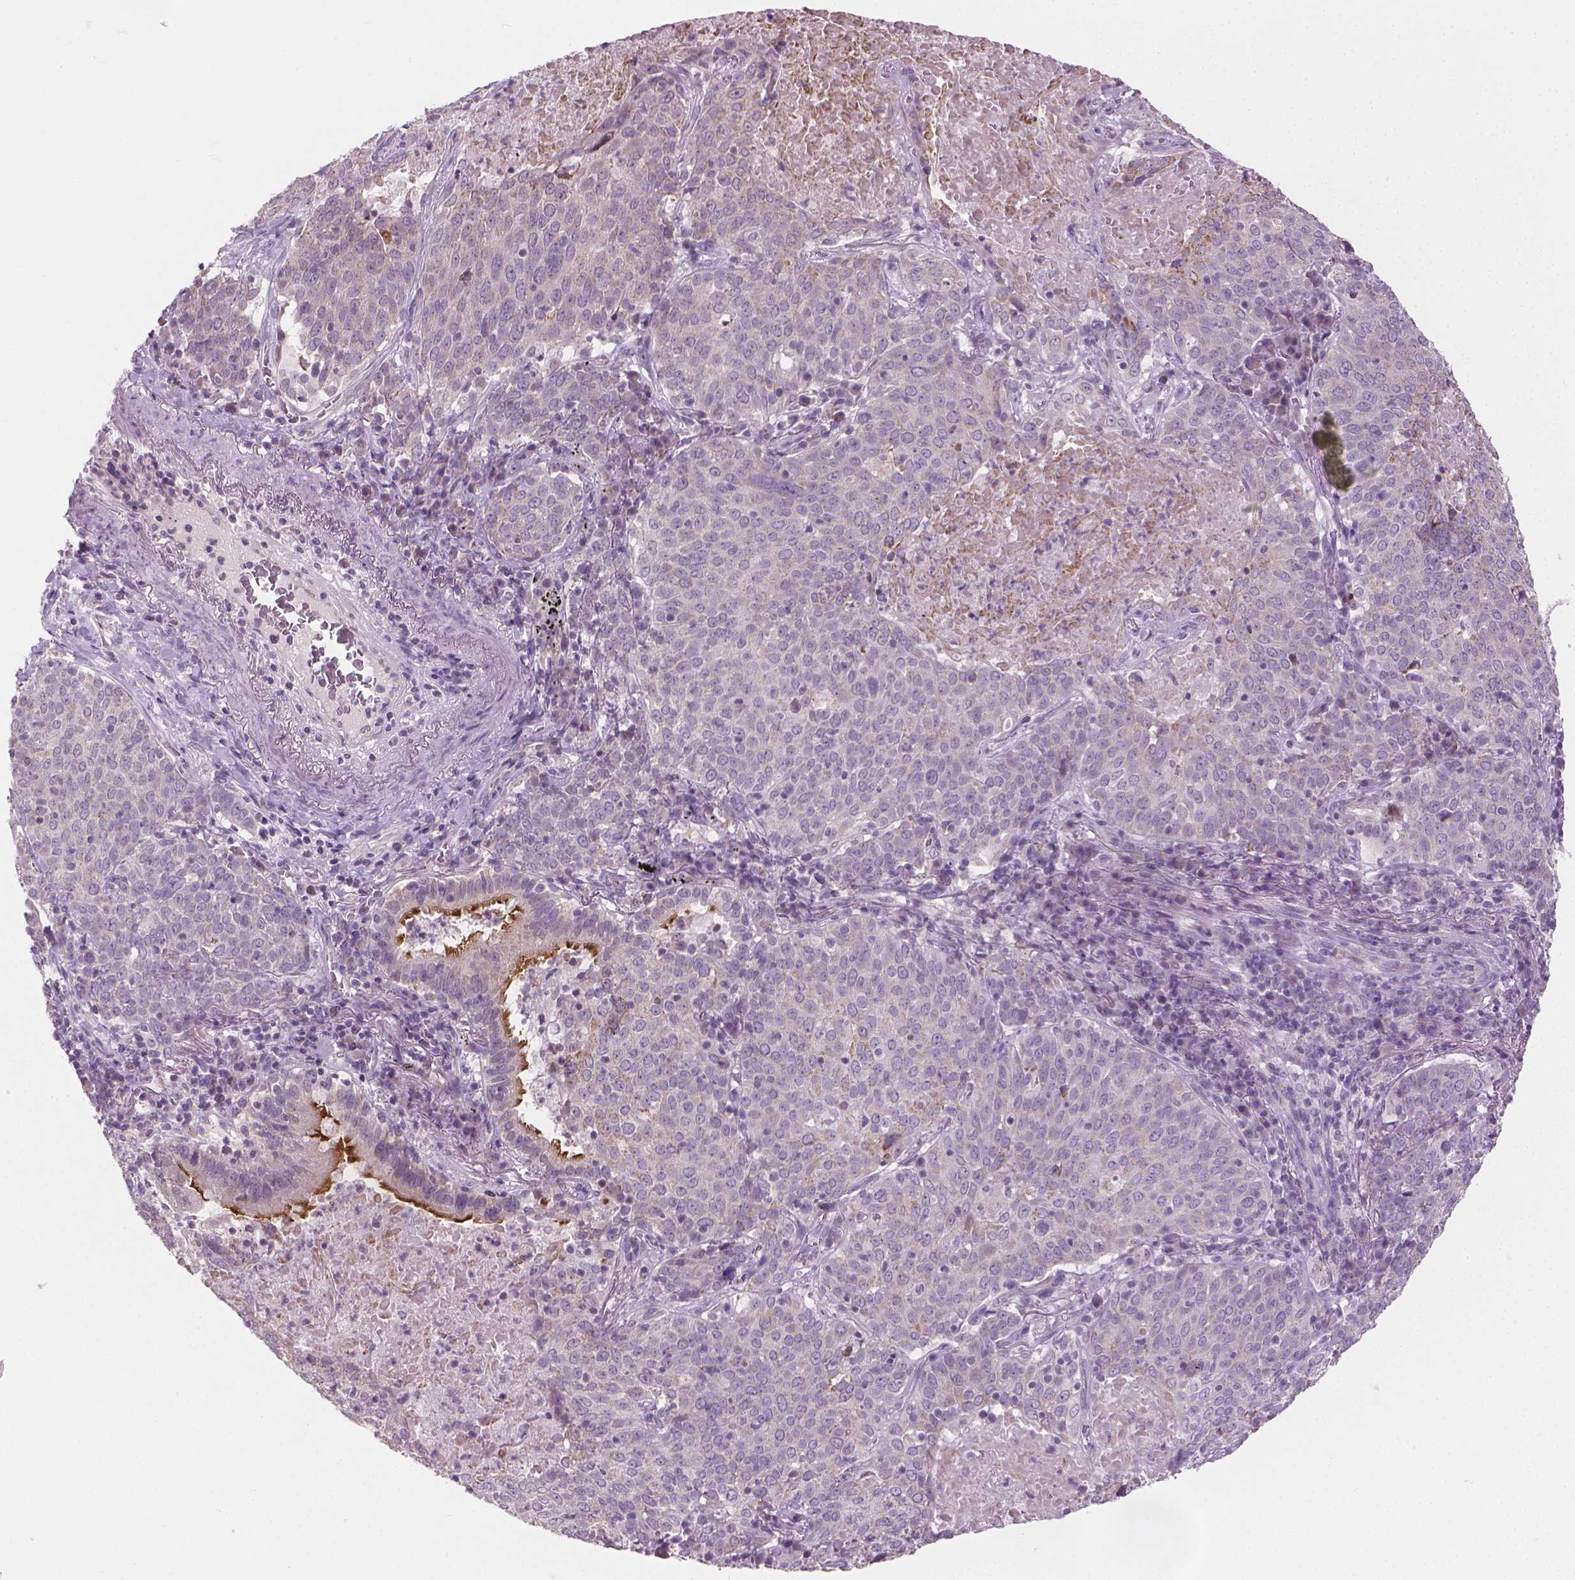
{"staining": {"intensity": "negative", "quantity": "none", "location": "none"}, "tissue": "lung cancer", "cell_type": "Tumor cells", "image_type": "cancer", "snomed": [{"axis": "morphology", "description": "Squamous cell carcinoma, NOS"}, {"axis": "topography", "description": "Lung"}], "caption": "Protein analysis of lung cancer (squamous cell carcinoma) demonstrates no significant staining in tumor cells.", "gene": "CFAP126", "patient": {"sex": "male", "age": 82}}